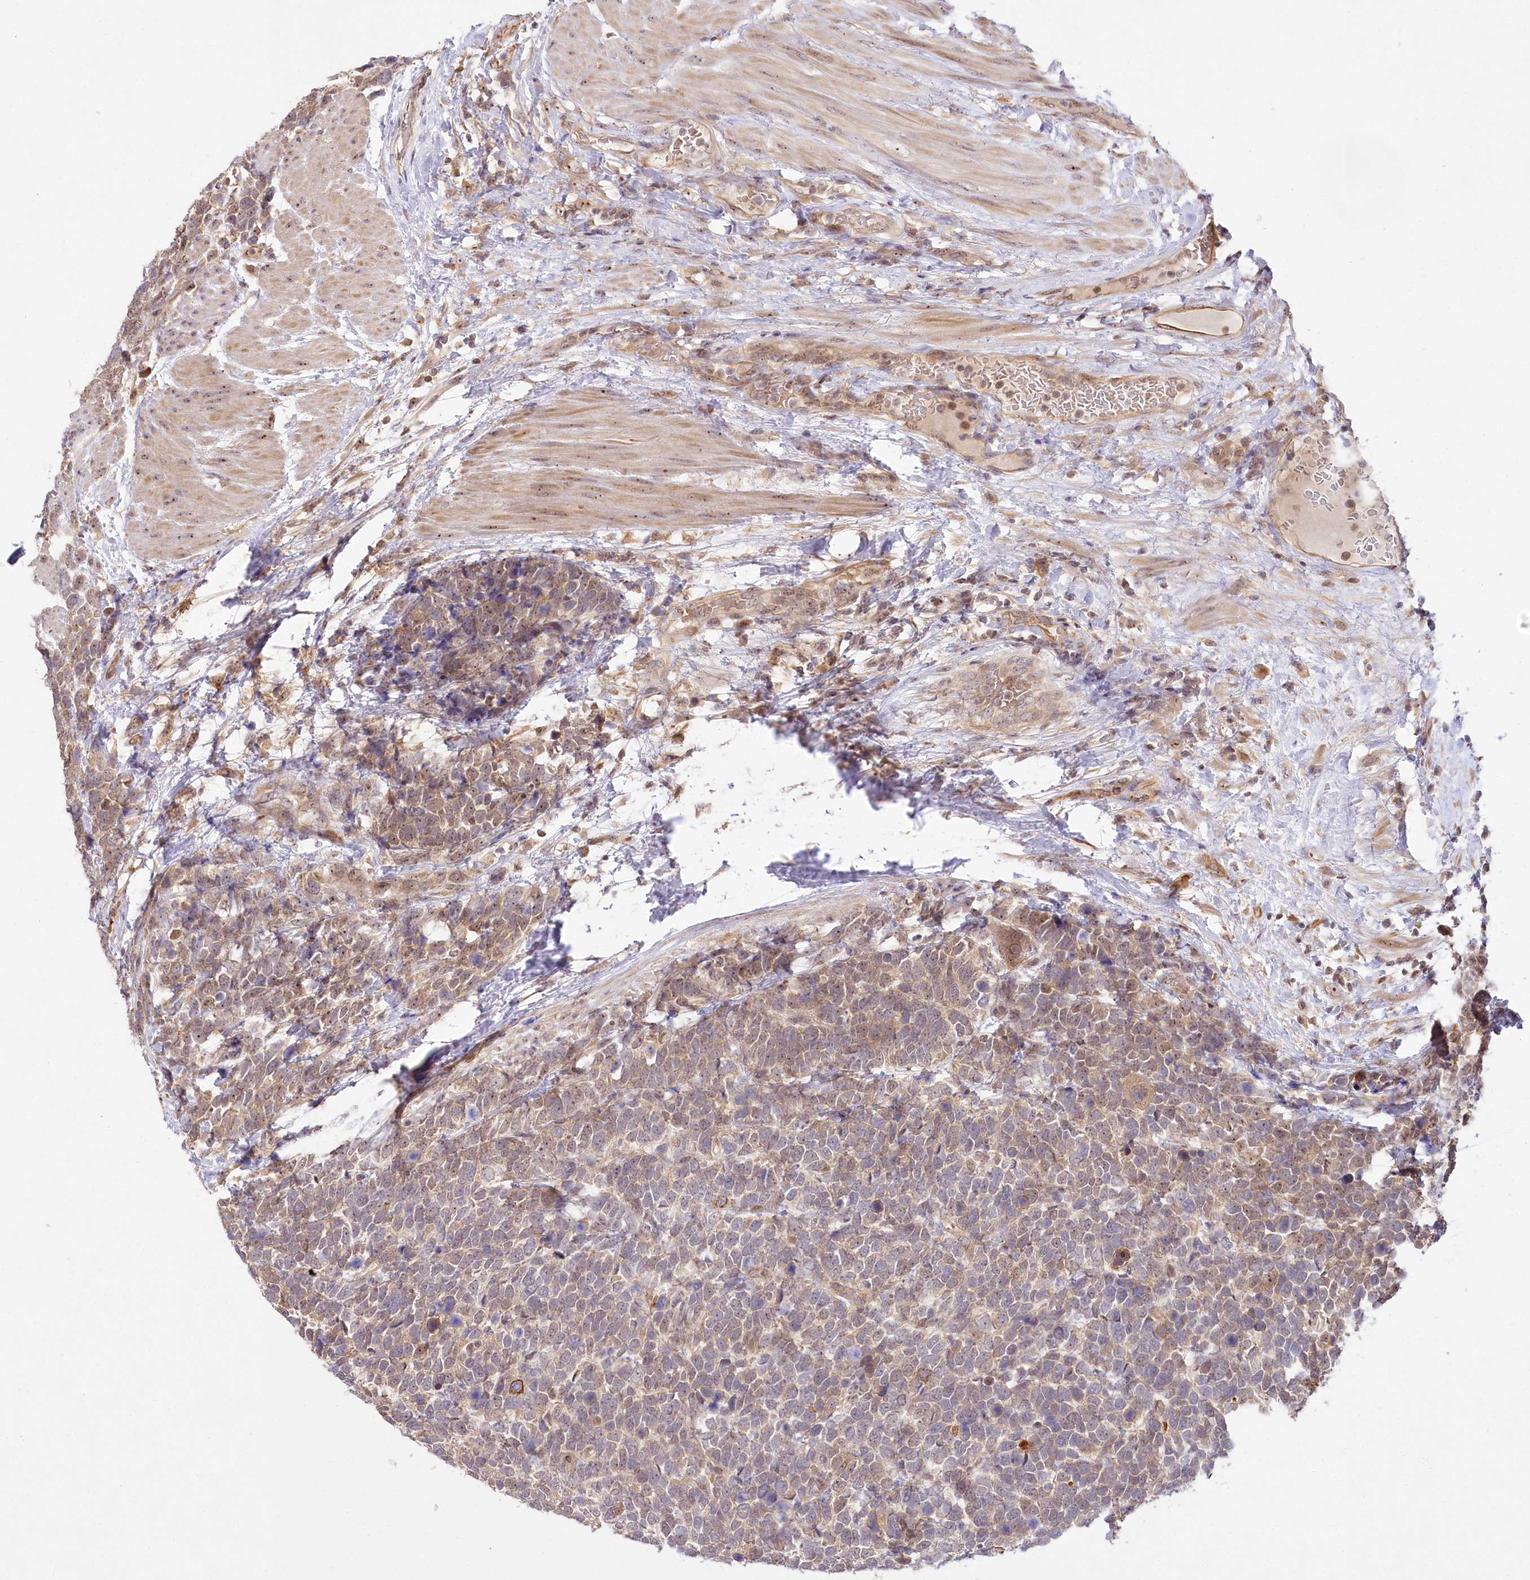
{"staining": {"intensity": "weak", "quantity": "25%-75%", "location": "cytoplasmic/membranous"}, "tissue": "urothelial cancer", "cell_type": "Tumor cells", "image_type": "cancer", "snomed": [{"axis": "morphology", "description": "Urothelial carcinoma, High grade"}, {"axis": "topography", "description": "Urinary bladder"}], "caption": "Immunohistochemistry of urothelial carcinoma (high-grade) reveals low levels of weak cytoplasmic/membranous staining in about 25%-75% of tumor cells.", "gene": "SERGEF", "patient": {"sex": "female", "age": 82}}